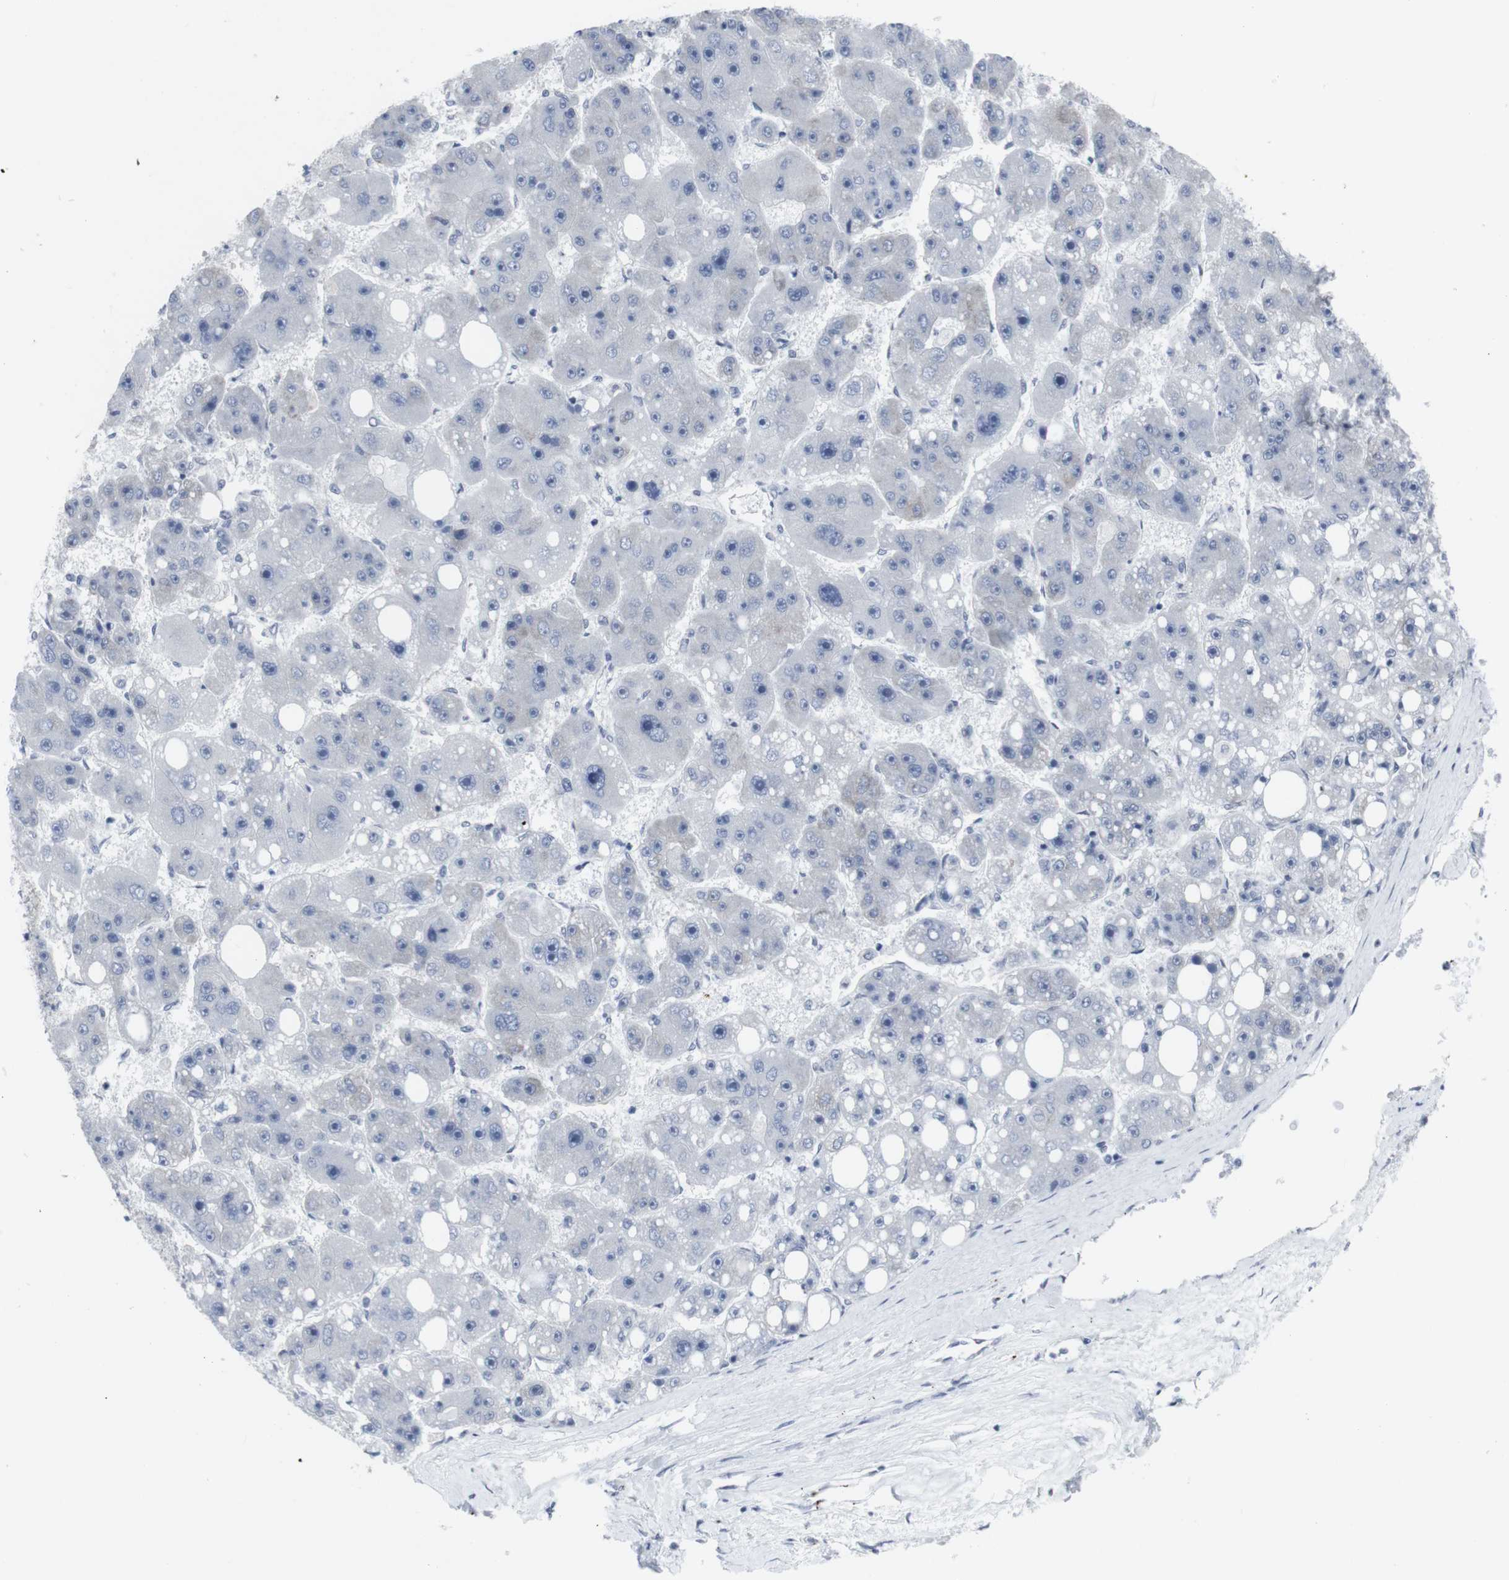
{"staining": {"intensity": "negative", "quantity": "none", "location": "none"}, "tissue": "liver cancer", "cell_type": "Tumor cells", "image_type": "cancer", "snomed": [{"axis": "morphology", "description": "Carcinoma, Hepatocellular, NOS"}, {"axis": "topography", "description": "Liver"}], "caption": "This photomicrograph is of liver cancer stained with IHC to label a protein in brown with the nuclei are counter-stained blue. There is no staining in tumor cells.", "gene": "GEMIN2", "patient": {"sex": "female", "age": 61}}